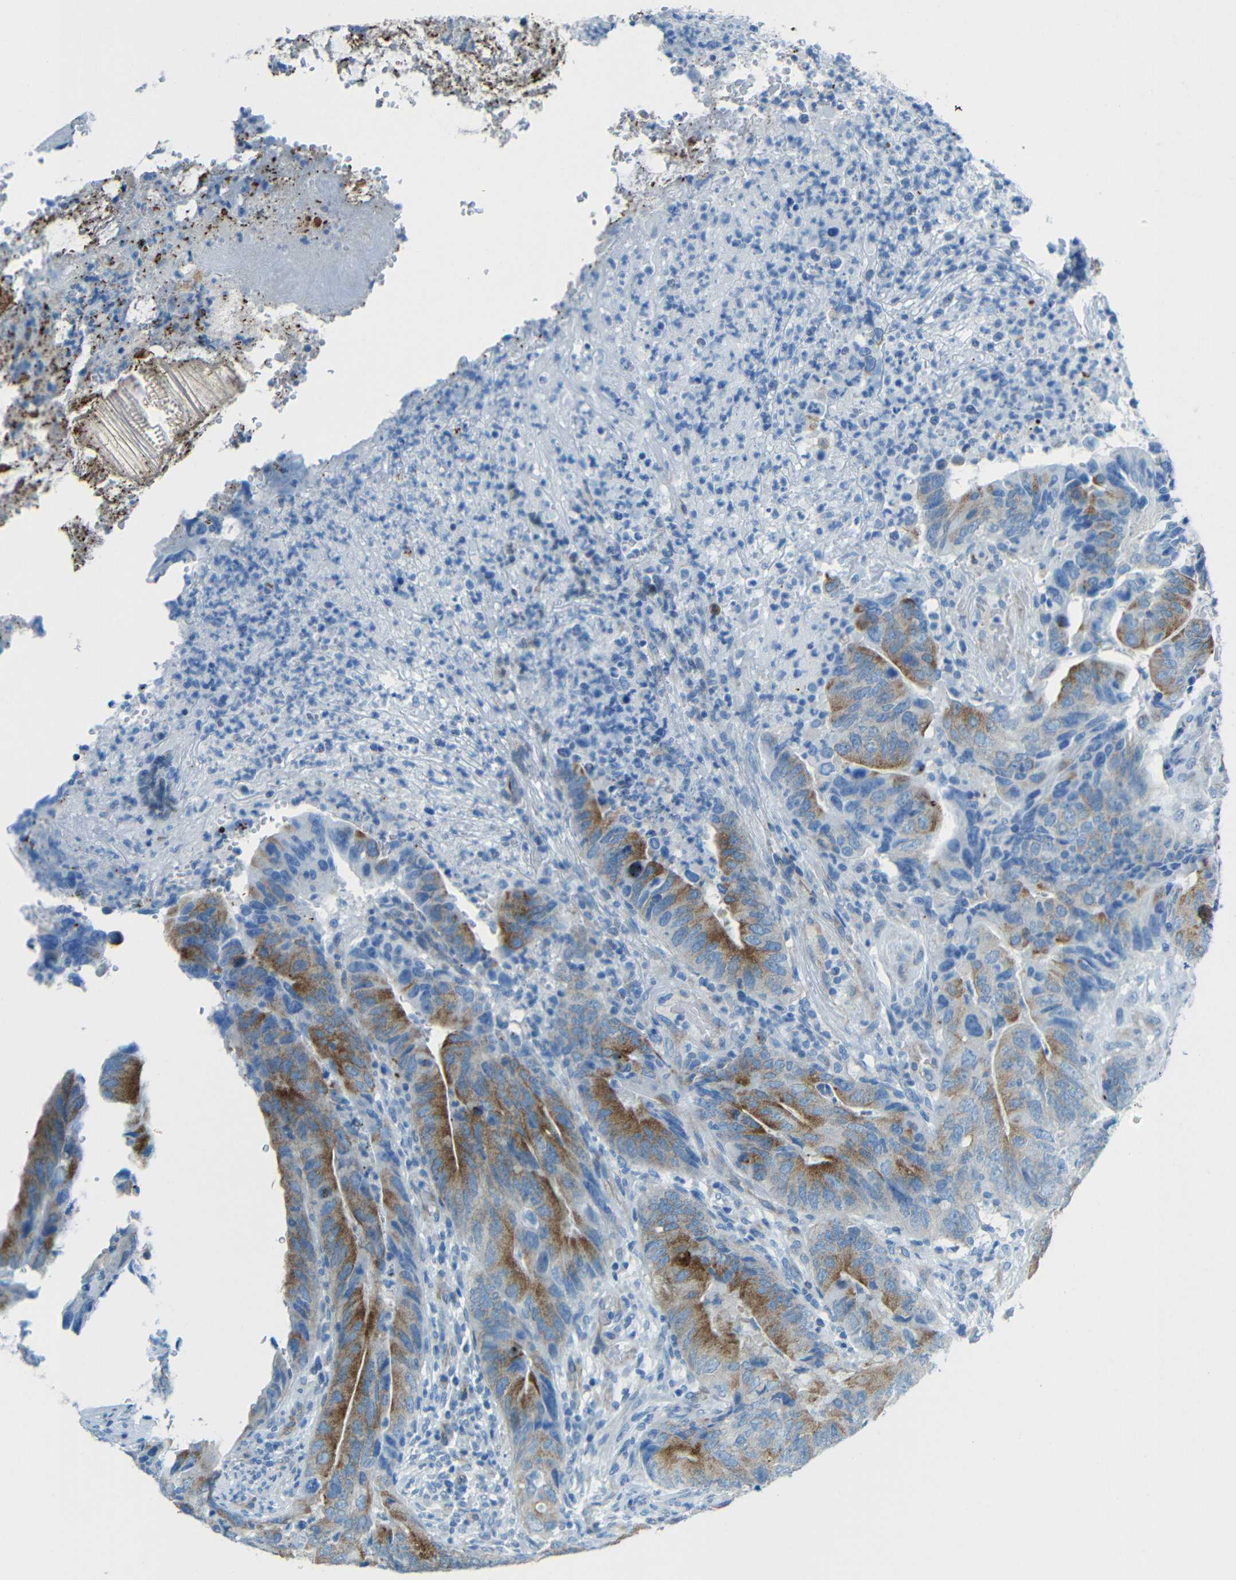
{"staining": {"intensity": "moderate", "quantity": ">75%", "location": "cytoplasmic/membranous"}, "tissue": "colorectal cancer", "cell_type": "Tumor cells", "image_type": "cancer", "snomed": [{"axis": "morphology", "description": "Normal tissue, NOS"}, {"axis": "morphology", "description": "Adenocarcinoma, NOS"}, {"axis": "topography", "description": "Colon"}], "caption": "This image displays immunohistochemistry staining of colorectal cancer (adenocarcinoma), with medium moderate cytoplasmic/membranous expression in about >75% of tumor cells.", "gene": "TUBB4B", "patient": {"sex": "male", "age": 56}}